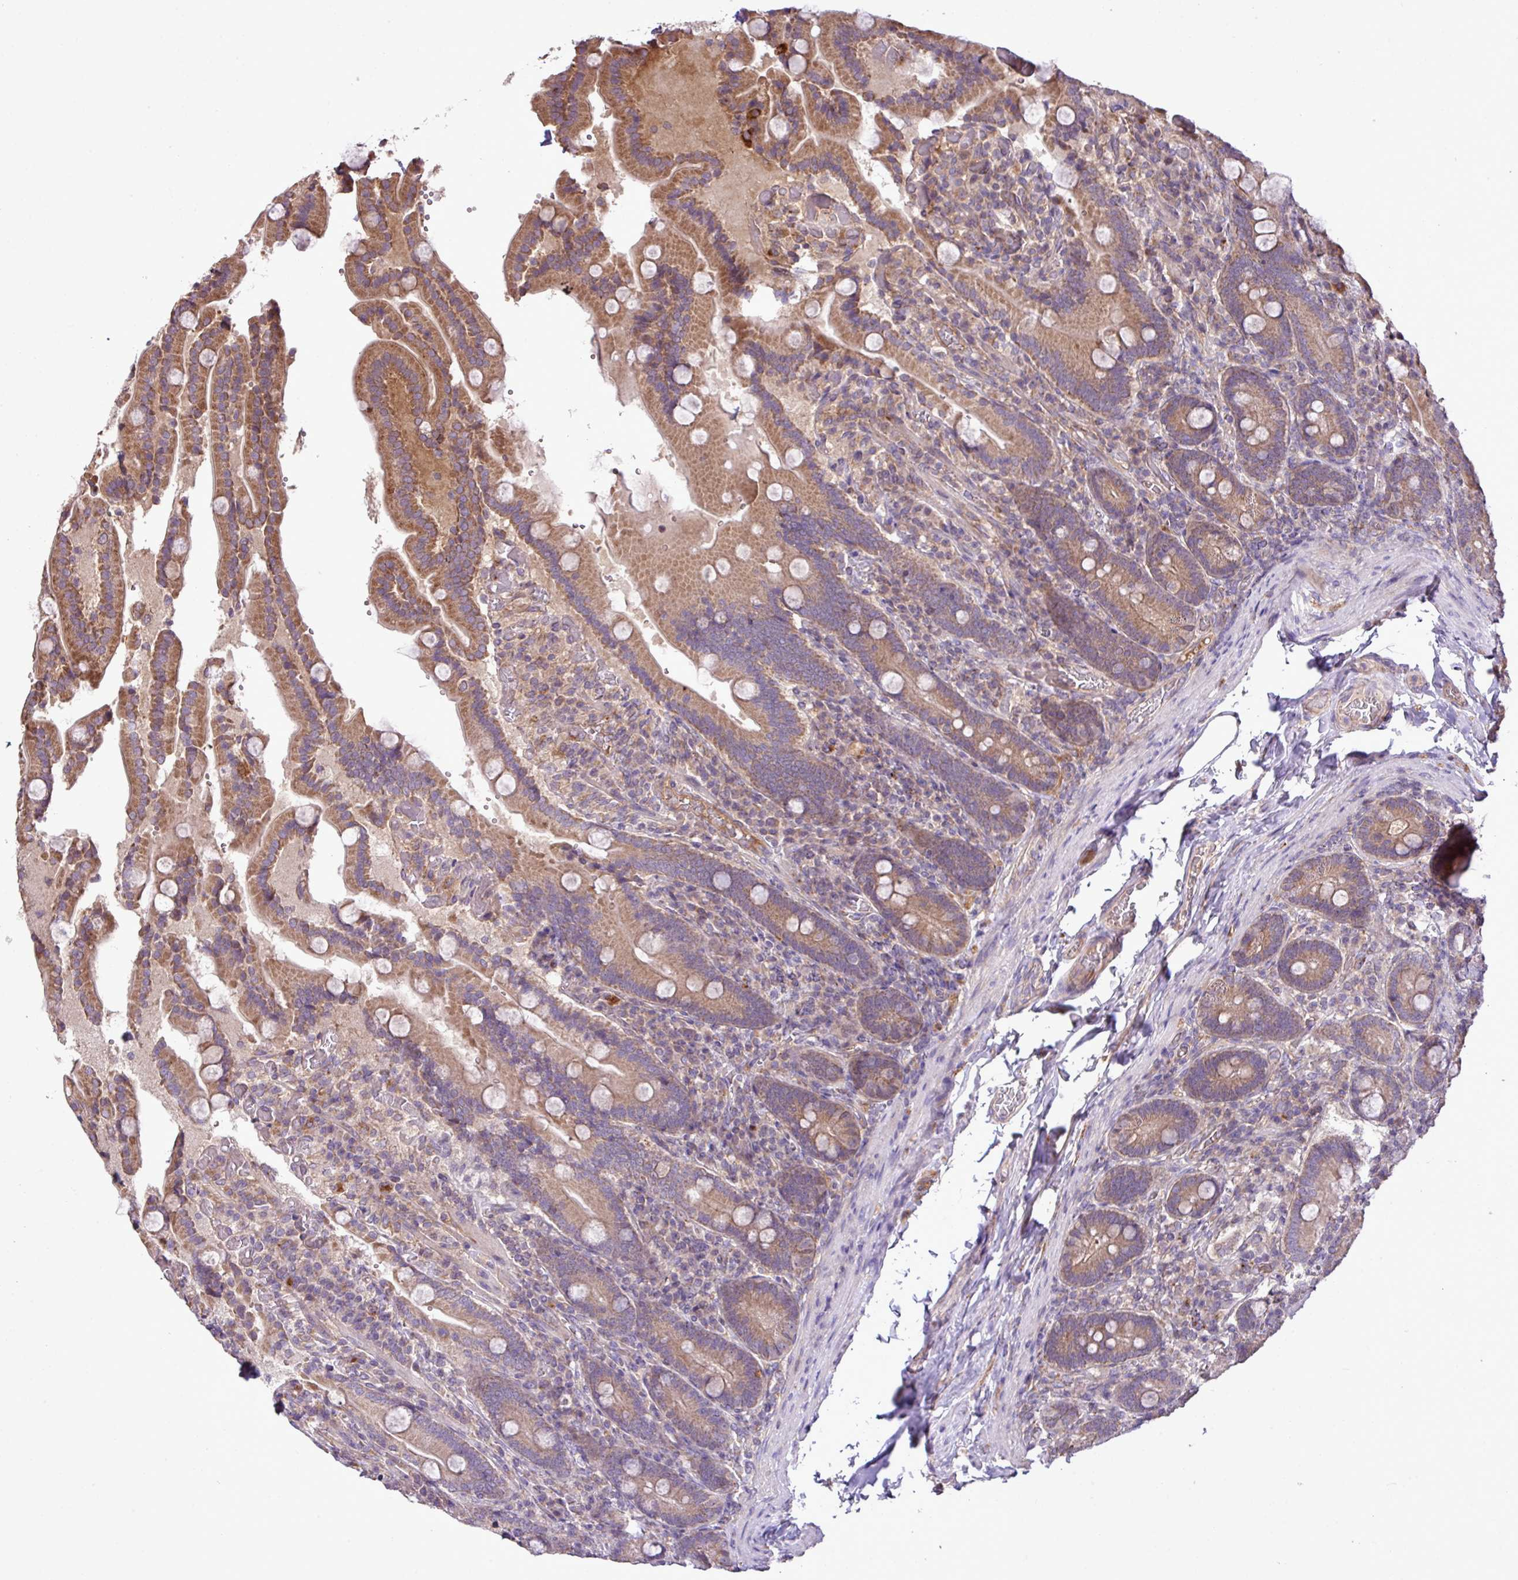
{"staining": {"intensity": "moderate", "quantity": ">75%", "location": "cytoplasmic/membranous"}, "tissue": "duodenum", "cell_type": "Glandular cells", "image_type": "normal", "snomed": [{"axis": "morphology", "description": "Normal tissue, NOS"}, {"axis": "topography", "description": "Duodenum"}], "caption": "Protein analysis of benign duodenum exhibits moderate cytoplasmic/membranous staining in about >75% of glandular cells.", "gene": "XIAP", "patient": {"sex": "female", "age": 62}}